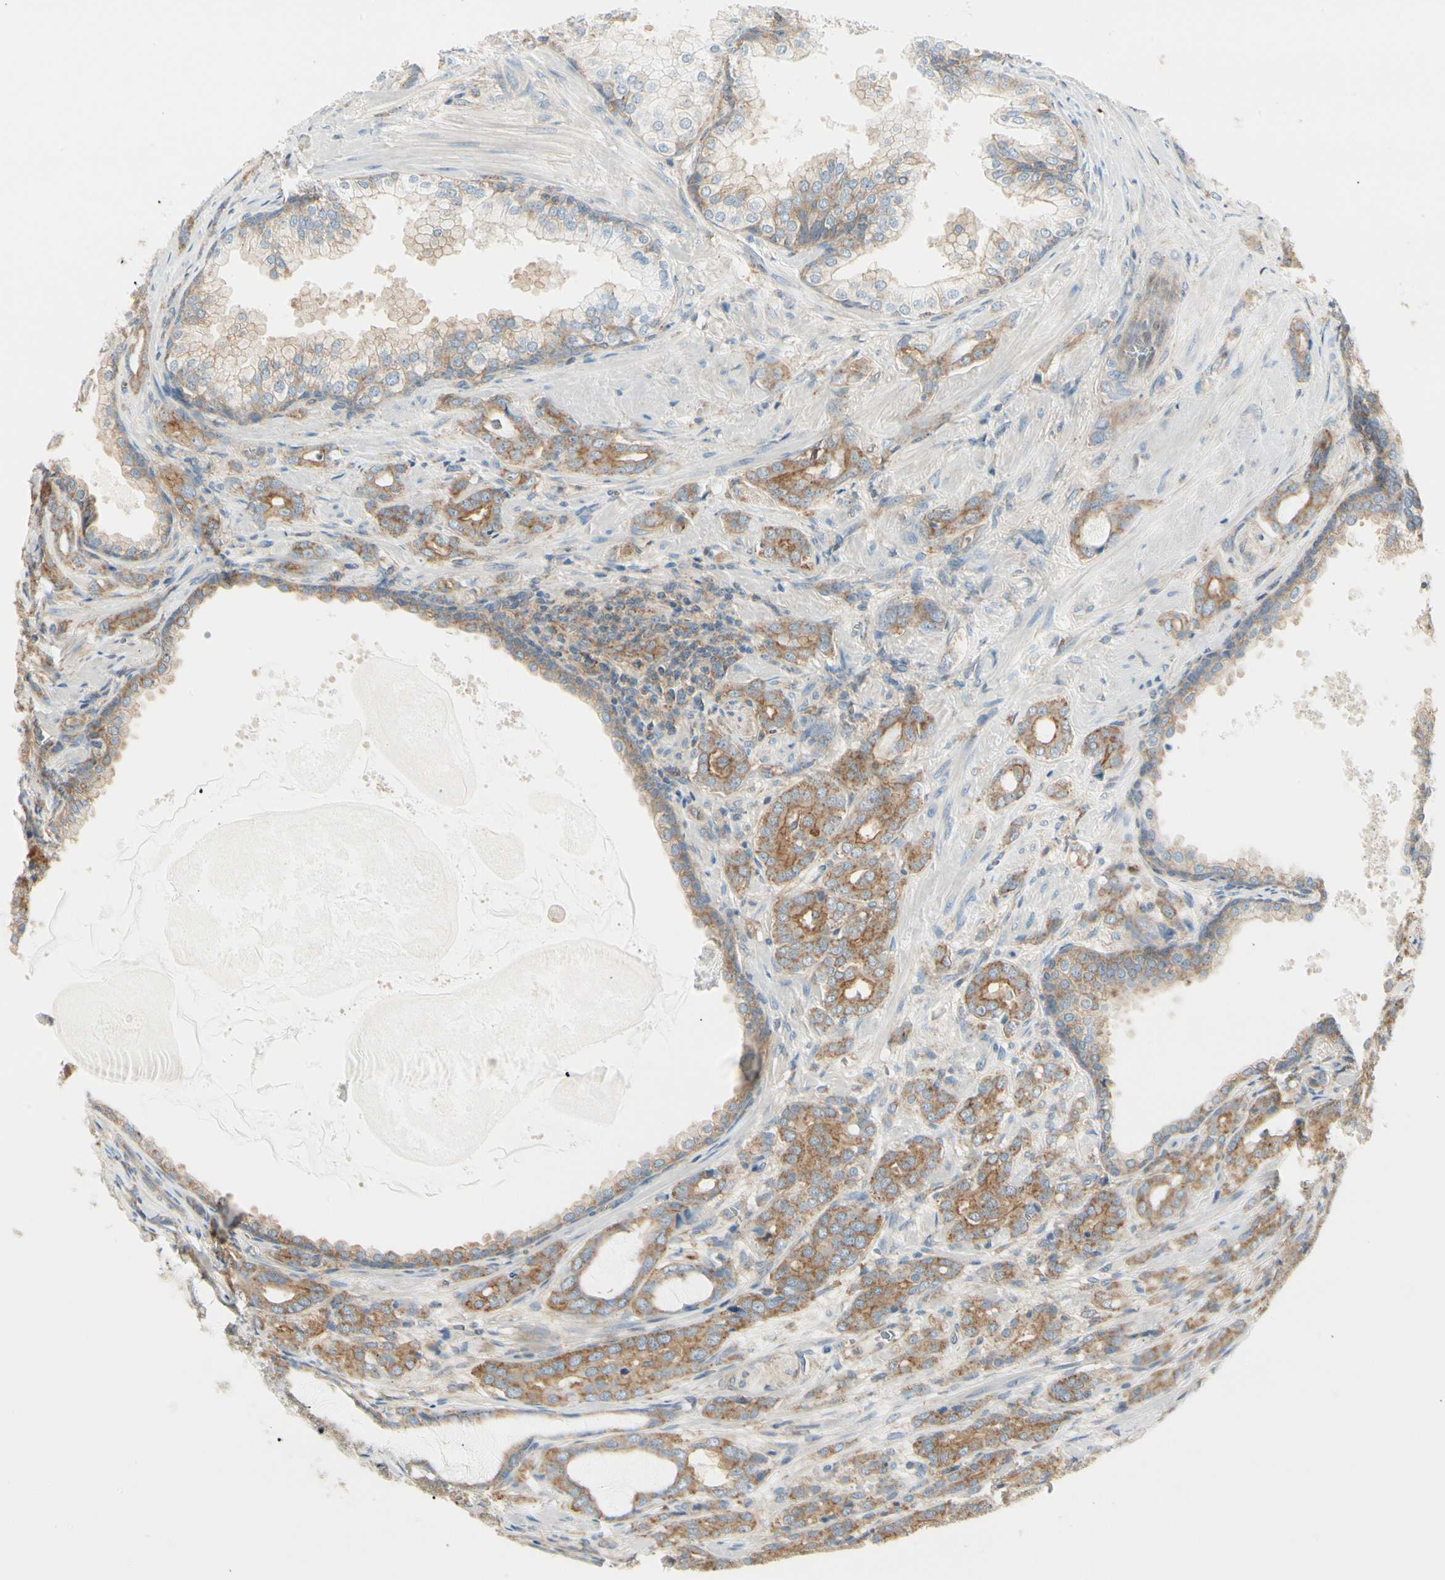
{"staining": {"intensity": "moderate", "quantity": ">75%", "location": "cytoplasmic/membranous"}, "tissue": "prostate cancer", "cell_type": "Tumor cells", "image_type": "cancer", "snomed": [{"axis": "morphology", "description": "Adenocarcinoma, High grade"}, {"axis": "topography", "description": "Prostate"}], "caption": "A high-resolution micrograph shows immunohistochemistry (IHC) staining of prostate cancer, which demonstrates moderate cytoplasmic/membranous positivity in about >75% of tumor cells. (IHC, brightfield microscopy, high magnification).", "gene": "AGFG1", "patient": {"sex": "male", "age": 64}}